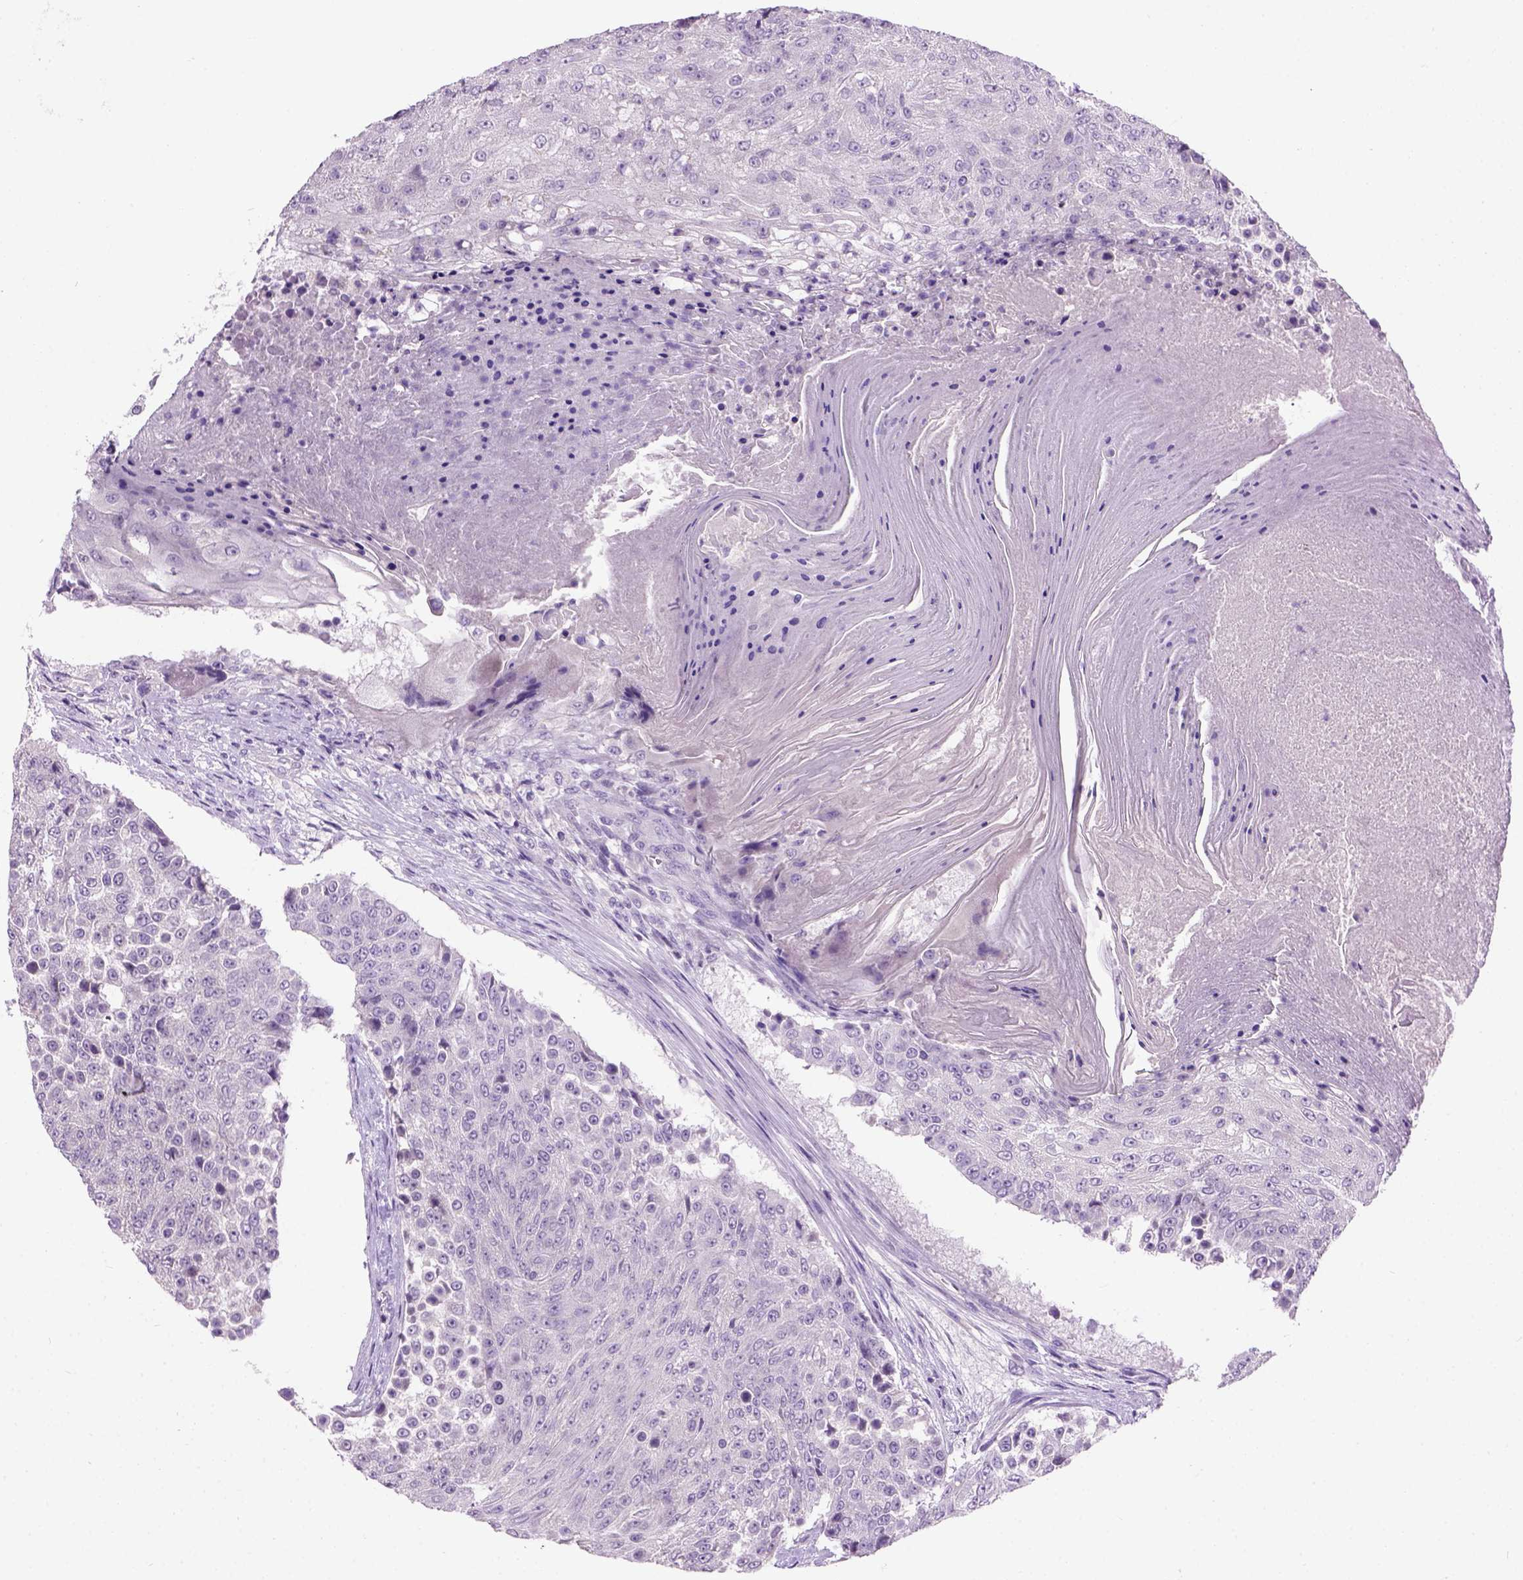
{"staining": {"intensity": "negative", "quantity": "none", "location": "none"}, "tissue": "urothelial cancer", "cell_type": "Tumor cells", "image_type": "cancer", "snomed": [{"axis": "morphology", "description": "Urothelial carcinoma, High grade"}, {"axis": "topography", "description": "Urinary bladder"}], "caption": "High power microscopy image of an immunohistochemistry (IHC) photomicrograph of urothelial cancer, revealing no significant expression in tumor cells.", "gene": "MAPT", "patient": {"sex": "female", "age": 63}}